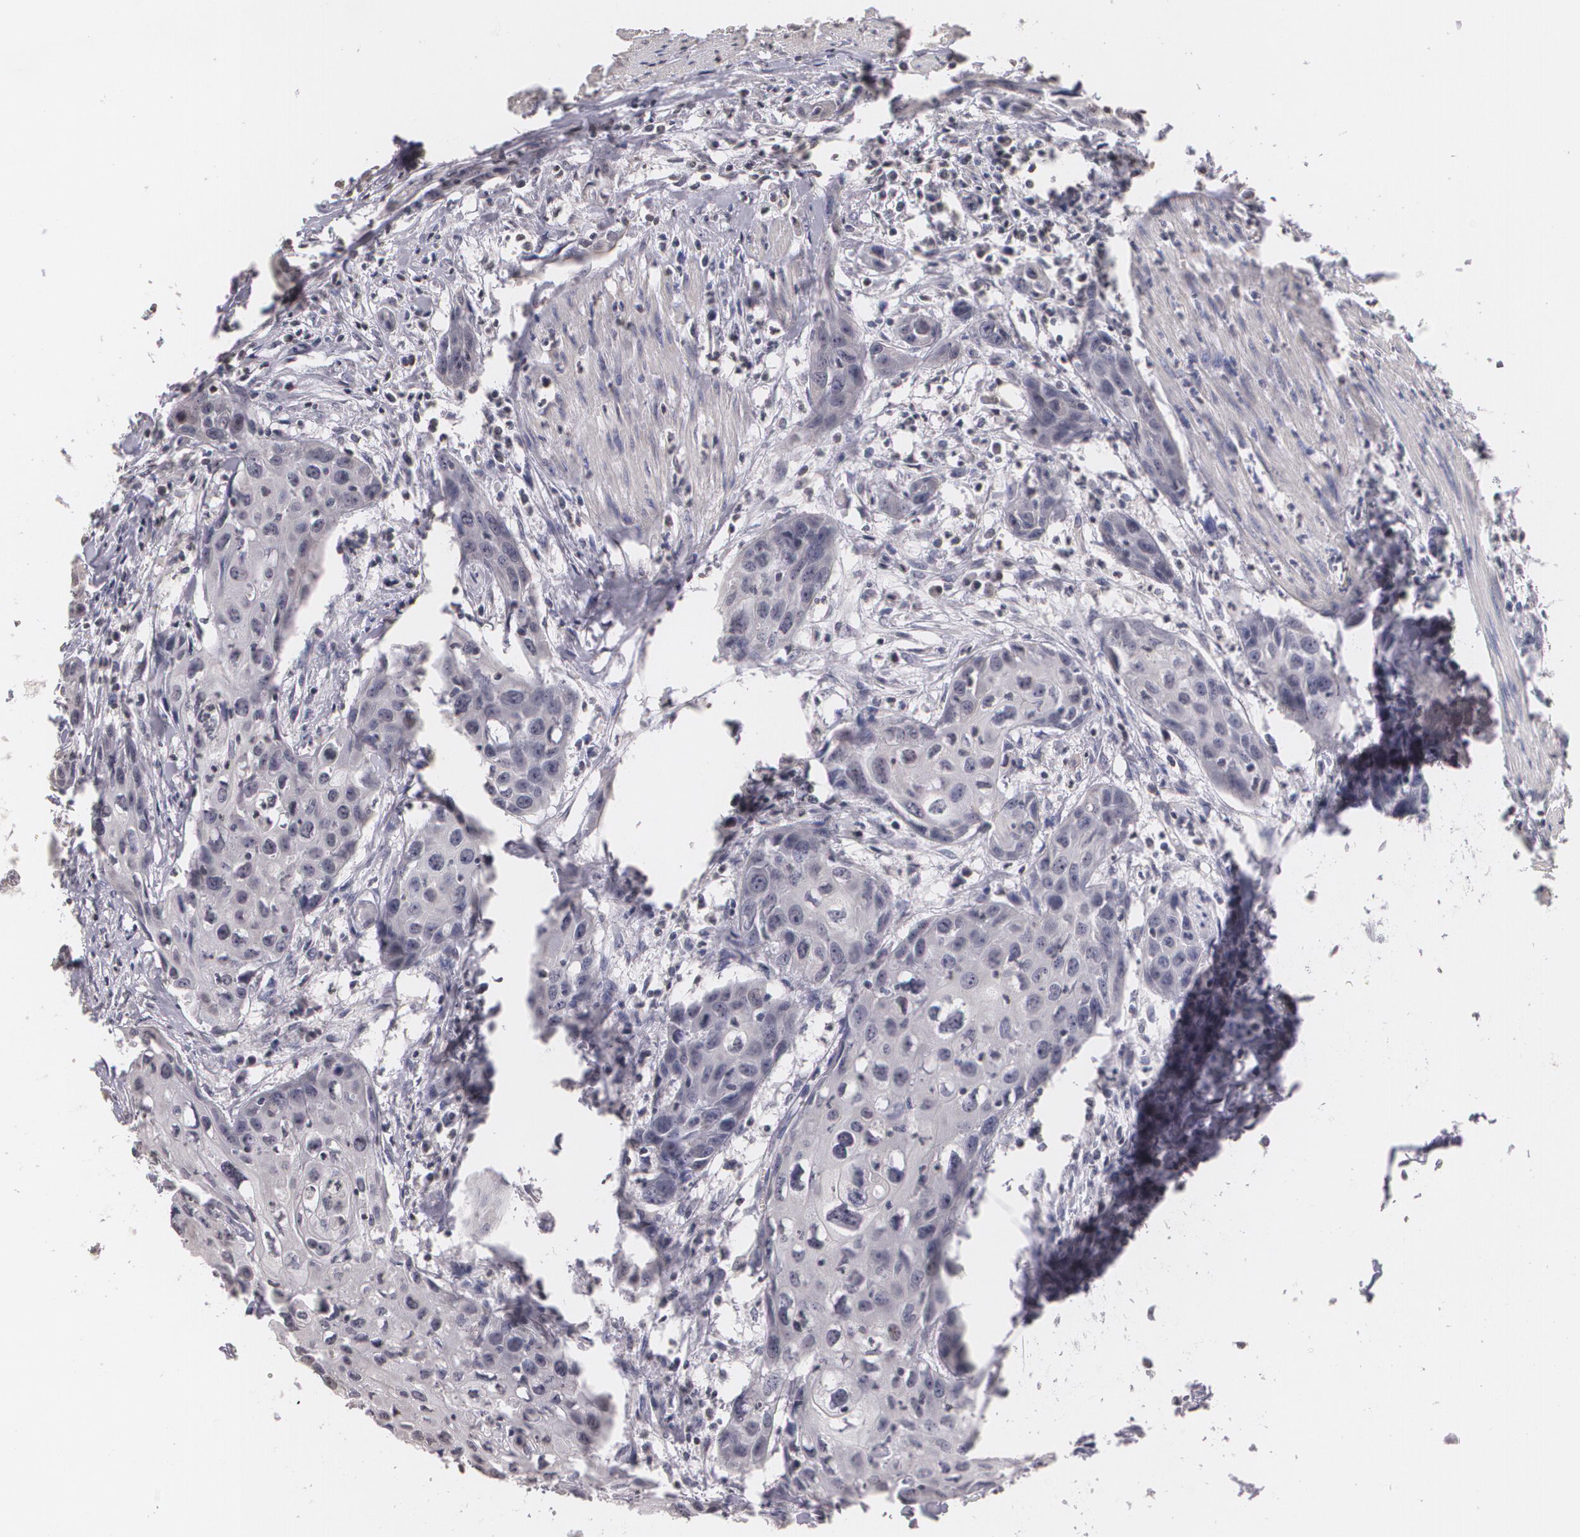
{"staining": {"intensity": "negative", "quantity": "none", "location": "none"}, "tissue": "urothelial cancer", "cell_type": "Tumor cells", "image_type": "cancer", "snomed": [{"axis": "morphology", "description": "Urothelial carcinoma, High grade"}, {"axis": "topography", "description": "Urinary bladder"}], "caption": "Urothelial carcinoma (high-grade) was stained to show a protein in brown. There is no significant expression in tumor cells.", "gene": "THRB", "patient": {"sex": "male", "age": 54}}